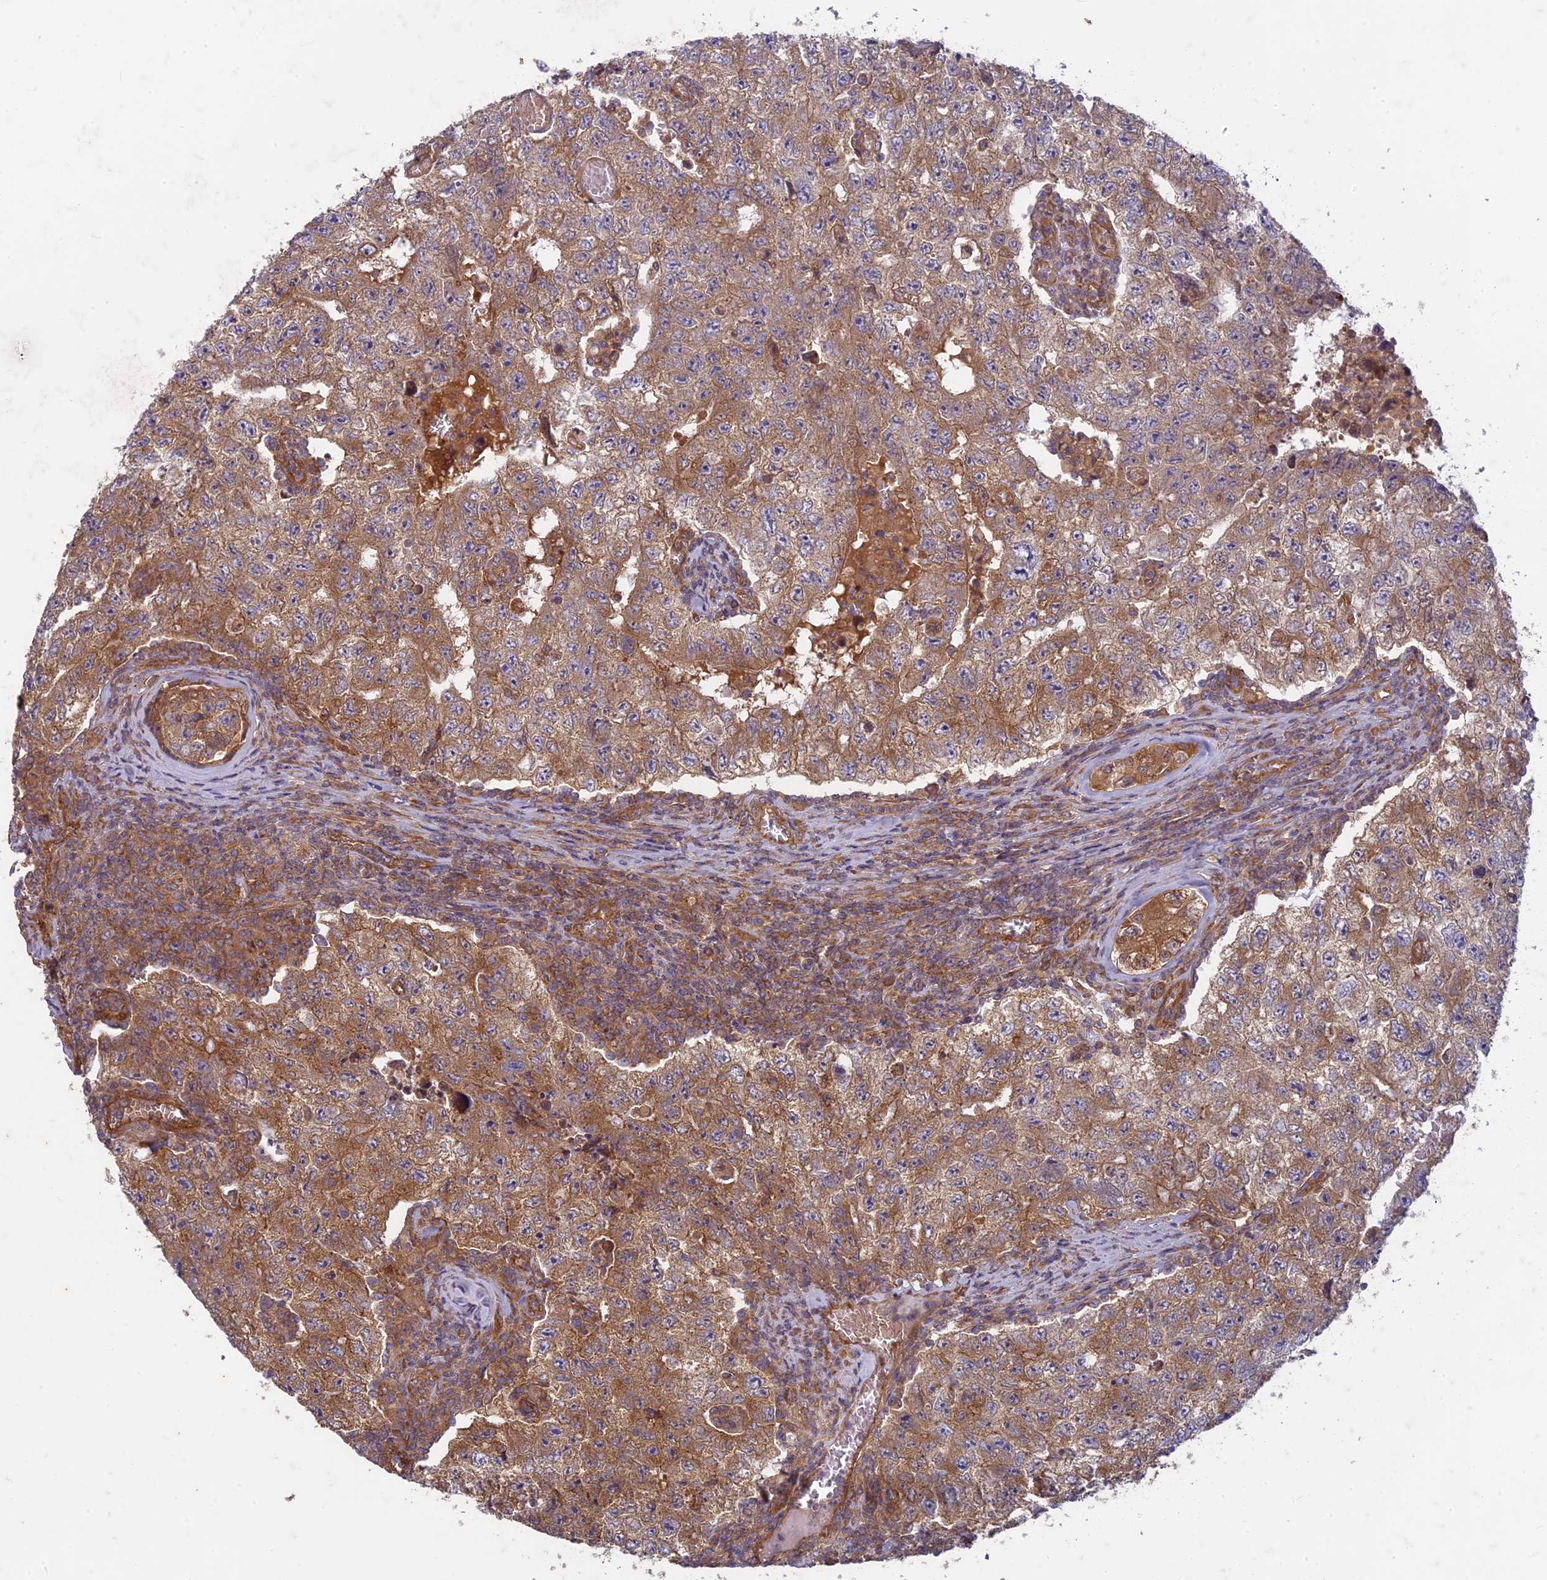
{"staining": {"intensity": "moderate", "quantity": ">75%", "location": "cytoplasmic/membranous"}, "tissue": "testis cancer", "cell_type": "Tumor cells", "image_type": "cancer", "snomed": [{"axis": "morphology", "description": "Carcinoma, Embryonal, NOS"}, {"axis": "topography", "description": "Testis"}], "caption": "Immunohistochemical staining of testis embryonal carcinoma demonstrates medium levels of moderate cytoplasmic/membranous protein staining in approximately >75% of tumor cells.", "gene": "TCF25", "patient": {"sex": "male", "age": 17}}